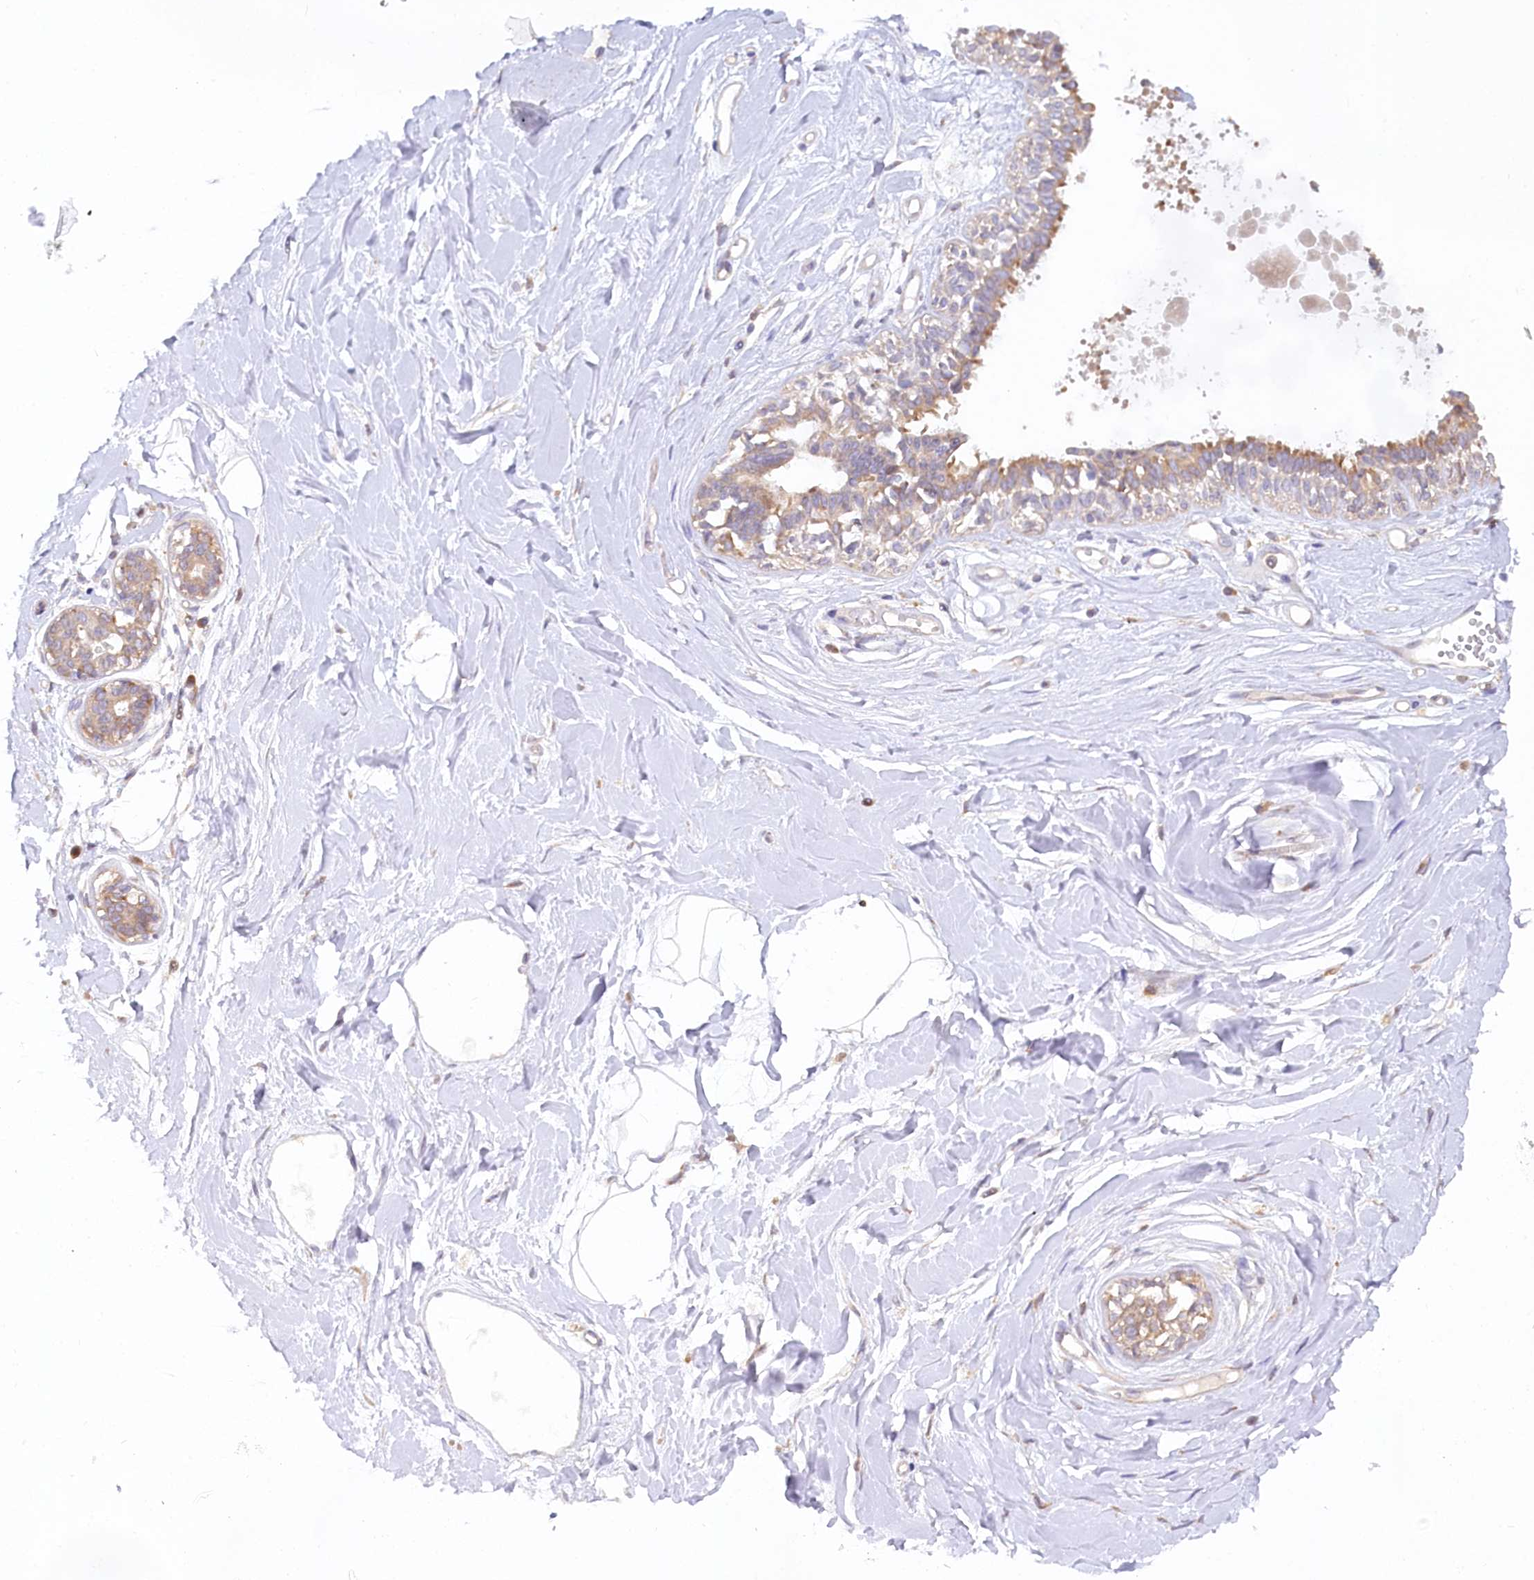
{"staining": {"intensity": "negative", "quantity": "none", "location": "none"}, "tissue": "breast", "cell_type": "Adipocytes", "image_type": "normal", "snomed": [{"axis": "morphology", "description": "Normal tissue, NOS"}, {"axis": "topography", "description": "Breast"}], "caption": "This is an immunohistochemistry image of normal breast. There is no staining in adipocytes.", "gene": "PAIP2", "patient": {"sex": "female", "age": 45}}